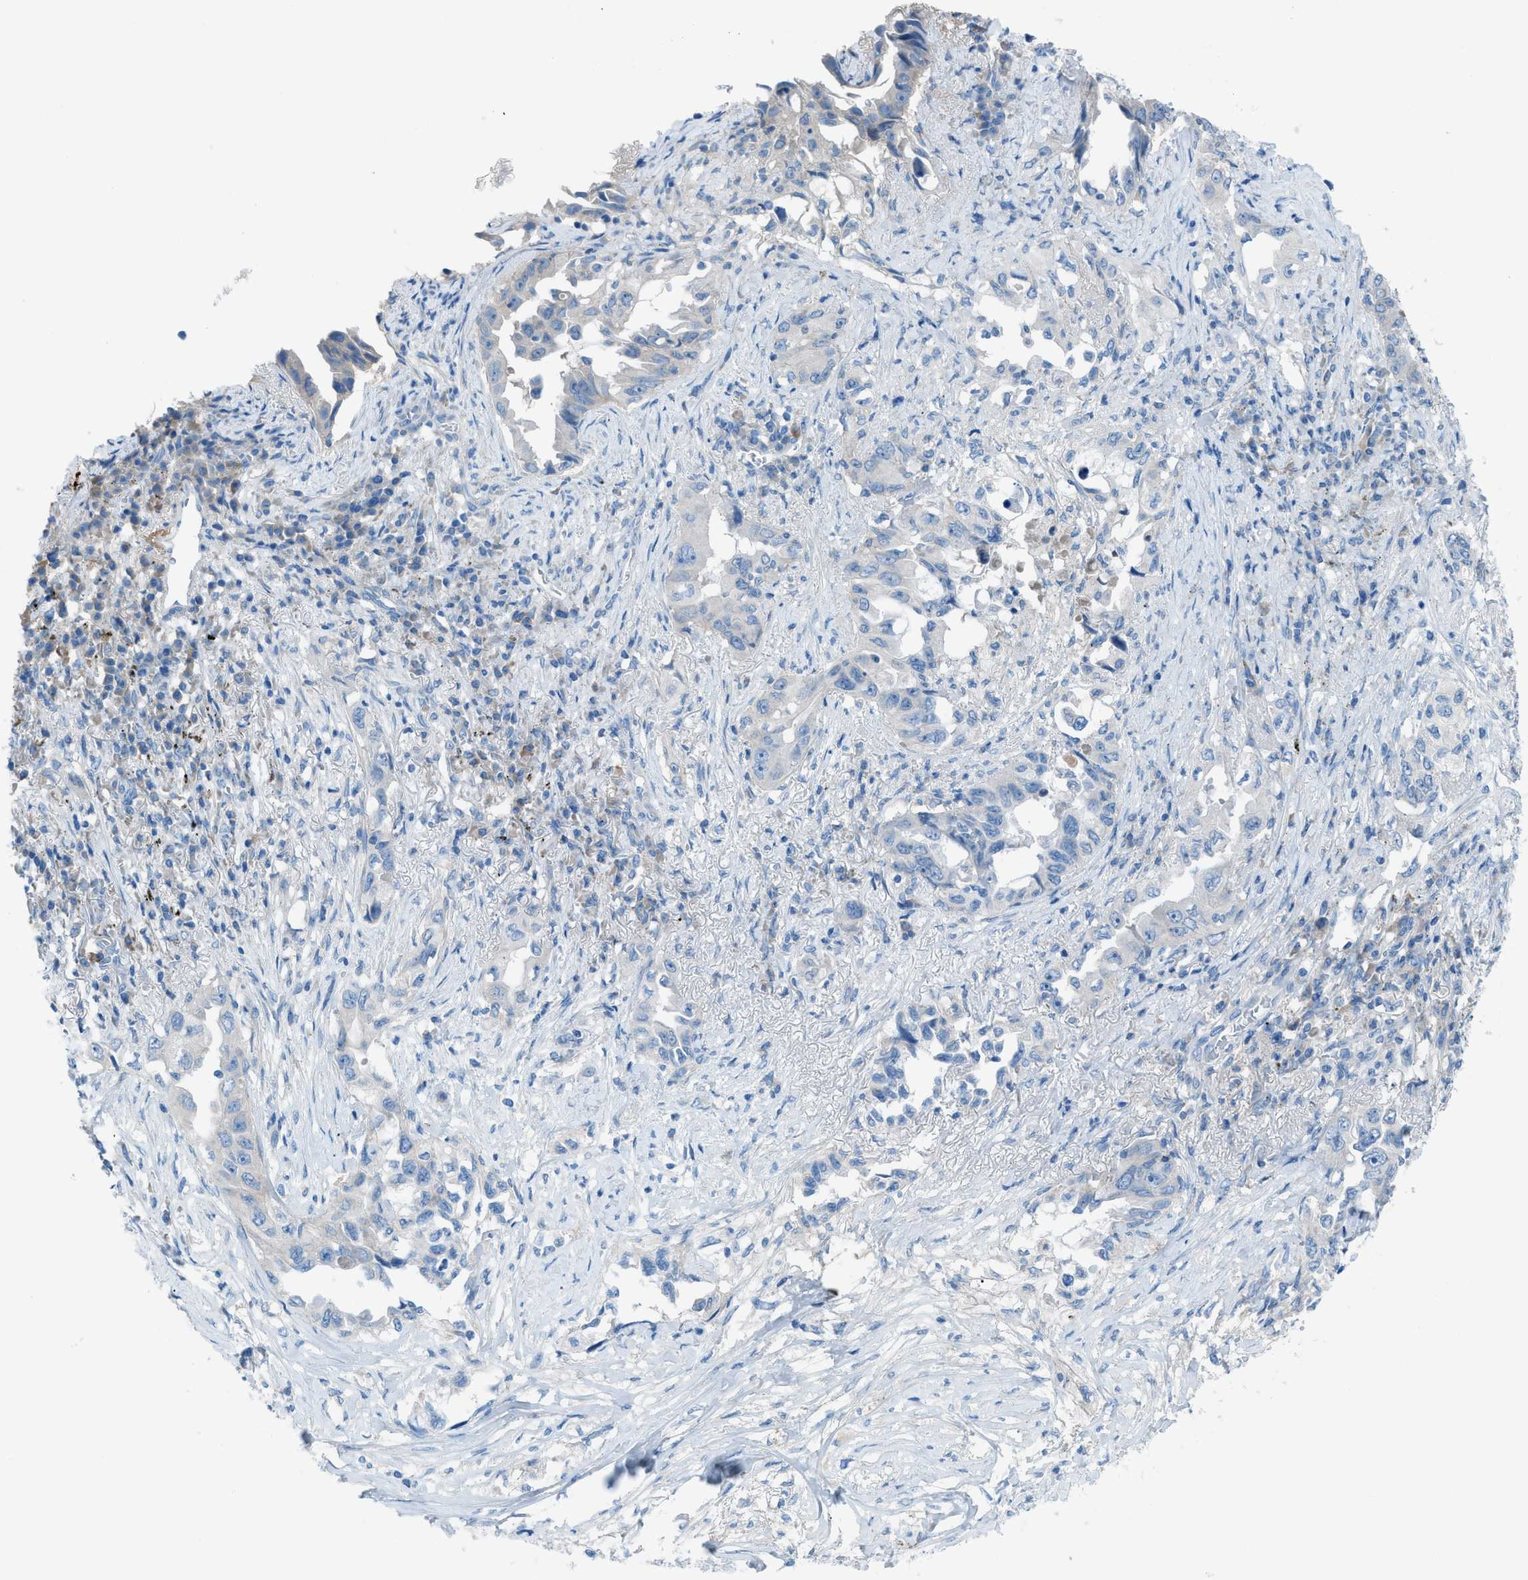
{"staining": {"intensity": "negative", "quantity": "none", "location": "none"}, "tissue": "lung cancer", "cell_type": "Tumor cells", "image_type": "cancer", "snomed": [{"axis": "morphology", "description": "Adenocarcinoma, NOS"}, {"axis": "topography", "description": "Lung"}], "caption": "An immunohistochemistry micrograph of lung cancer is shown. There is no staining in tumor cells of lung cancer. The staining is performed using DAB brown chromogen with nuclei counter-stained in using hematoxylin.", "gene": "C5AR2", "patient": {"sex": "female", "age": 51}}